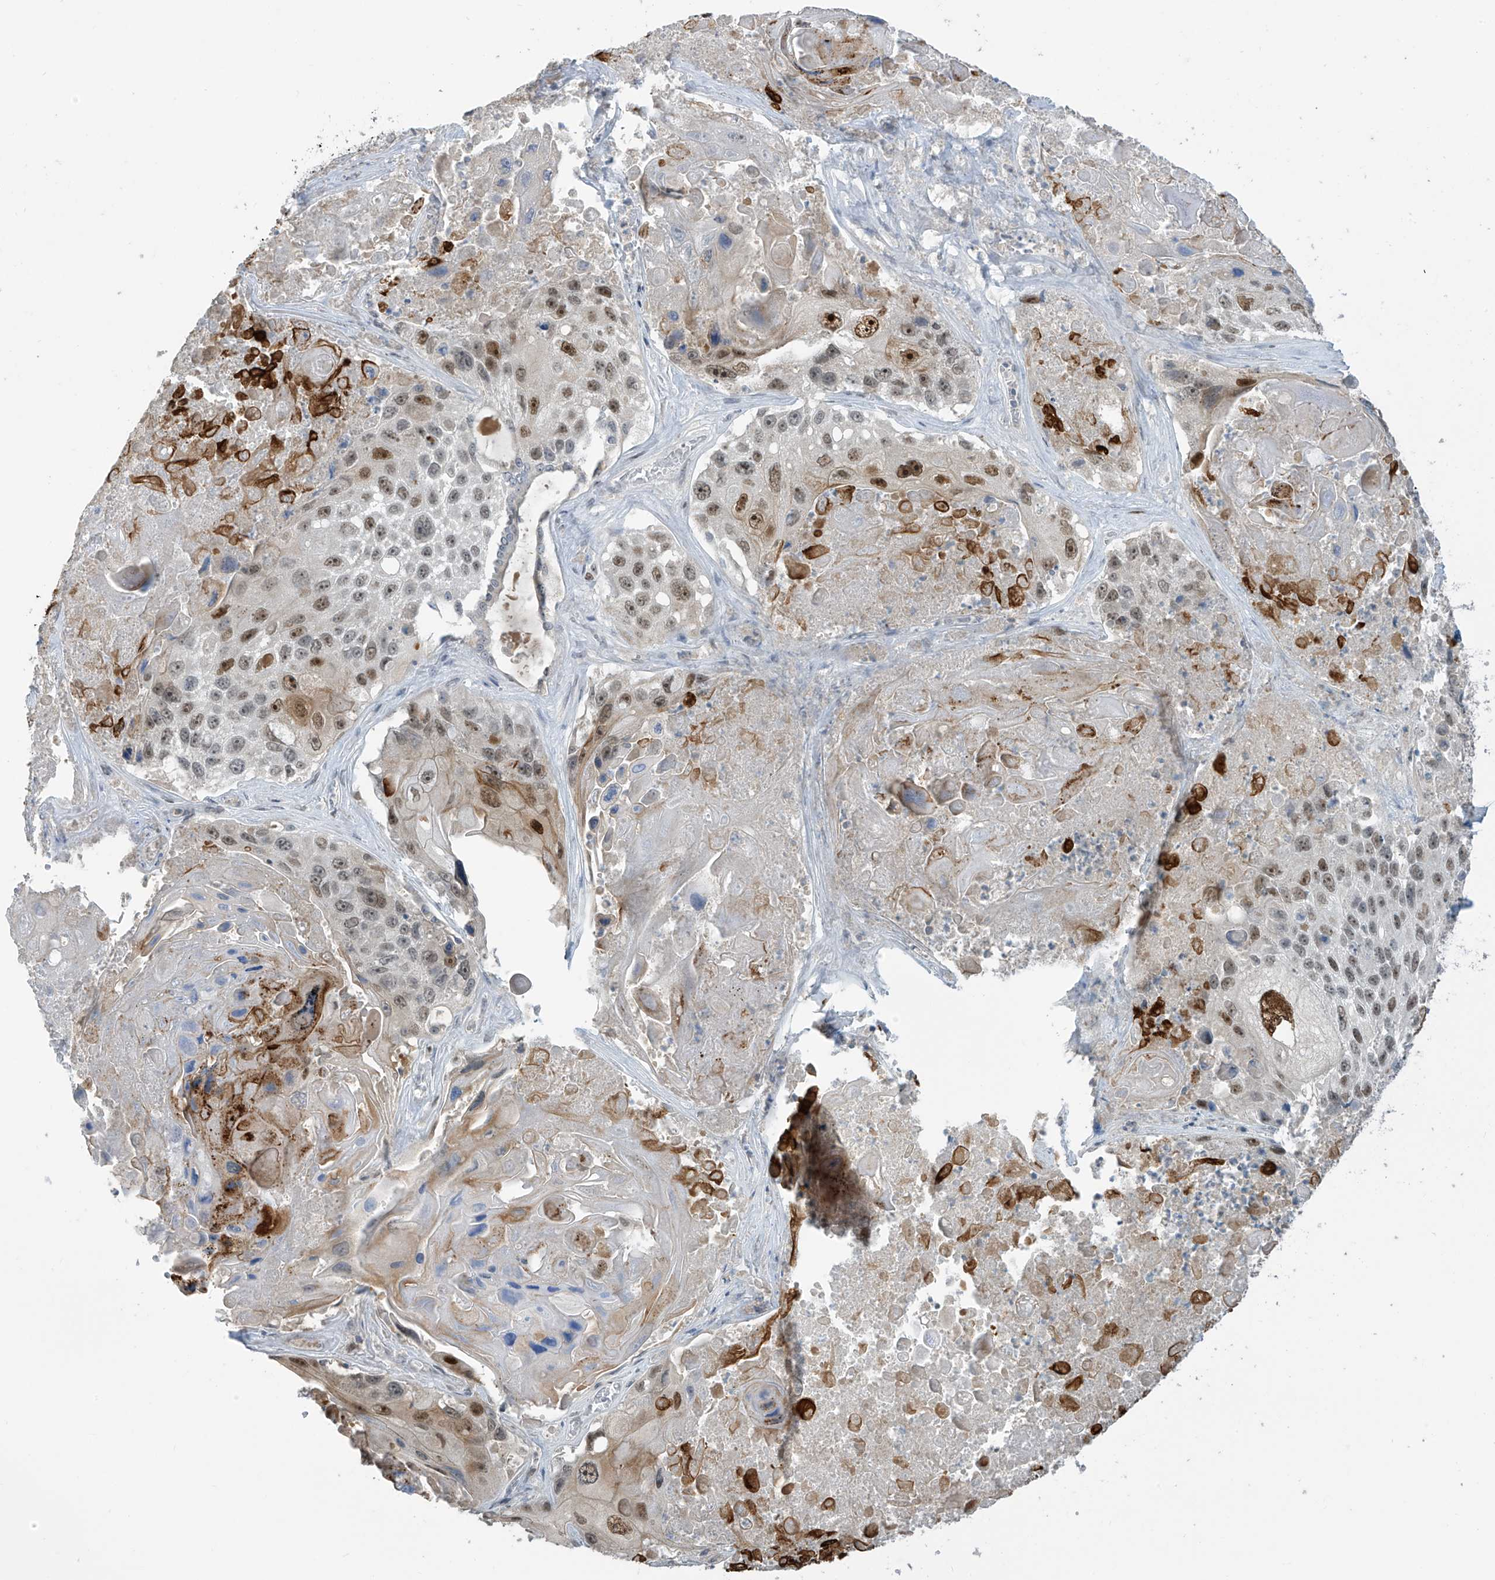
{"staining": {"intensity": "moderate", "quantity": "25%-75%", "location": "cytoplasmic/membranous,nuclear"}, "tissue": "lung cancer", "cell_type": "Tumor cells", "image_type": "cancer", "snomed": [{"axis": "morphology", "description": "Squamous cell carcinoma, NOS"}, {"axis": "topography", "description": "Lung"}], "caption": "Moderate cytoplasmic/membranous and nuclear staining for a protein is identified in approximately 25%-75% of tumor cells of squamous cell carcinoma (lung) using immunohistochemistry.", "gene": "METAP1D", "patient": {"sex": "male", "age": 61}}